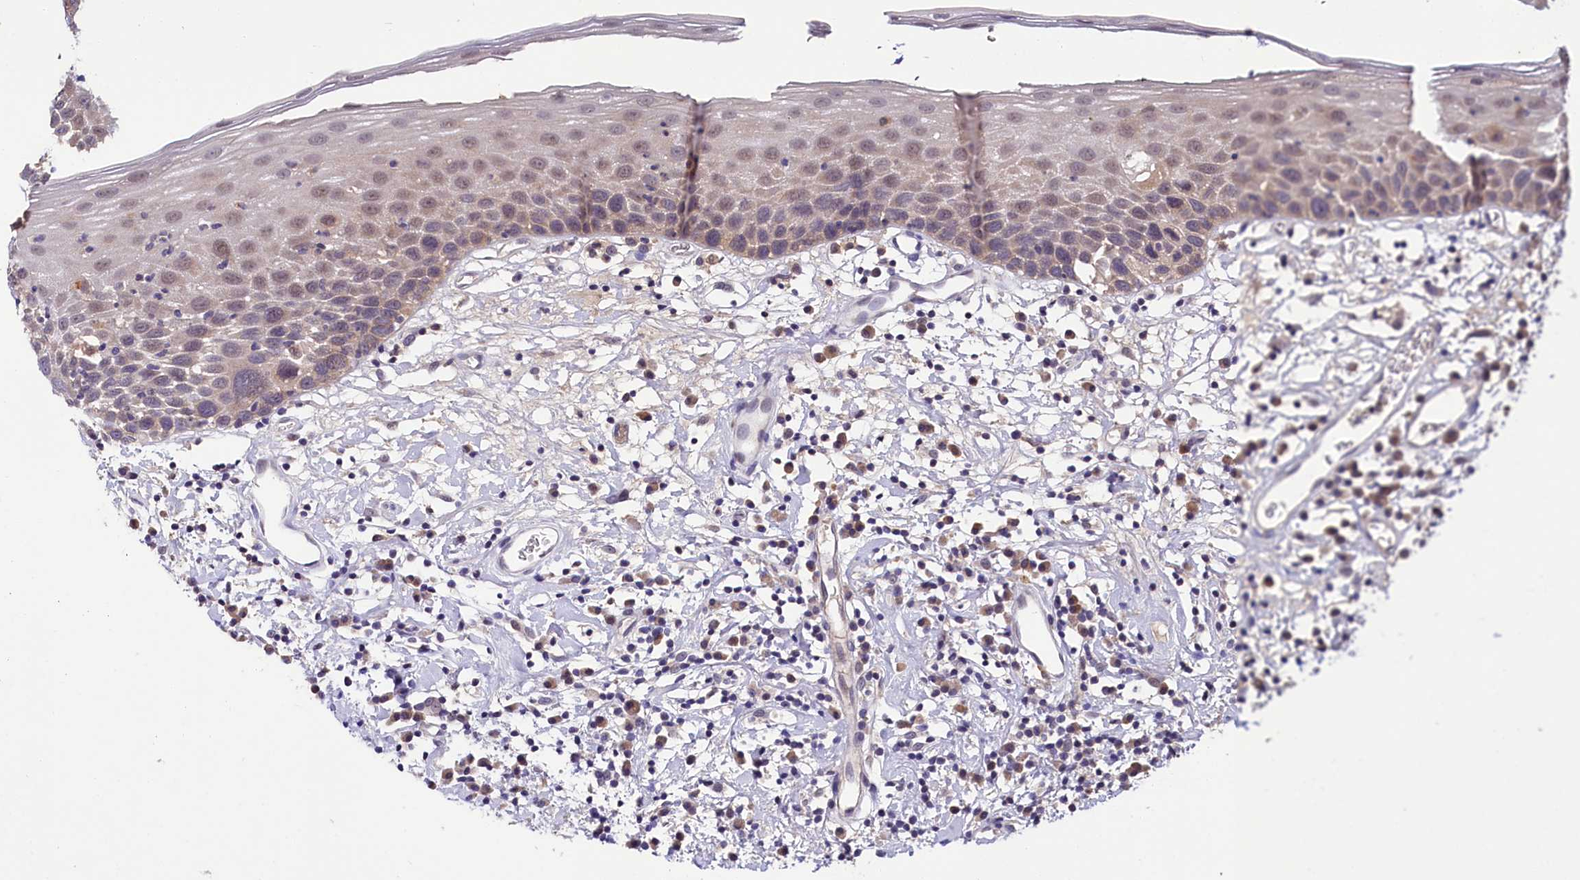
{"staining": {"intensity": "weak", "quantity": "<25%", "location": "nuclear"}, "tissue": "oral mucosa", "cell_type": "Squamous epithelial cells", "image_type": "normal", "snomed": [{"axis": "morphology", "description": "Normal tissue, NOS"}, {"axis": "topography", "description": "Oral tissue"}], "caption": "Squamous epithelial cells are negative for protein expression in benign human oral mucosa.", "gene": "UBE3A", "patient": {"sex": "male", "age": 74}}